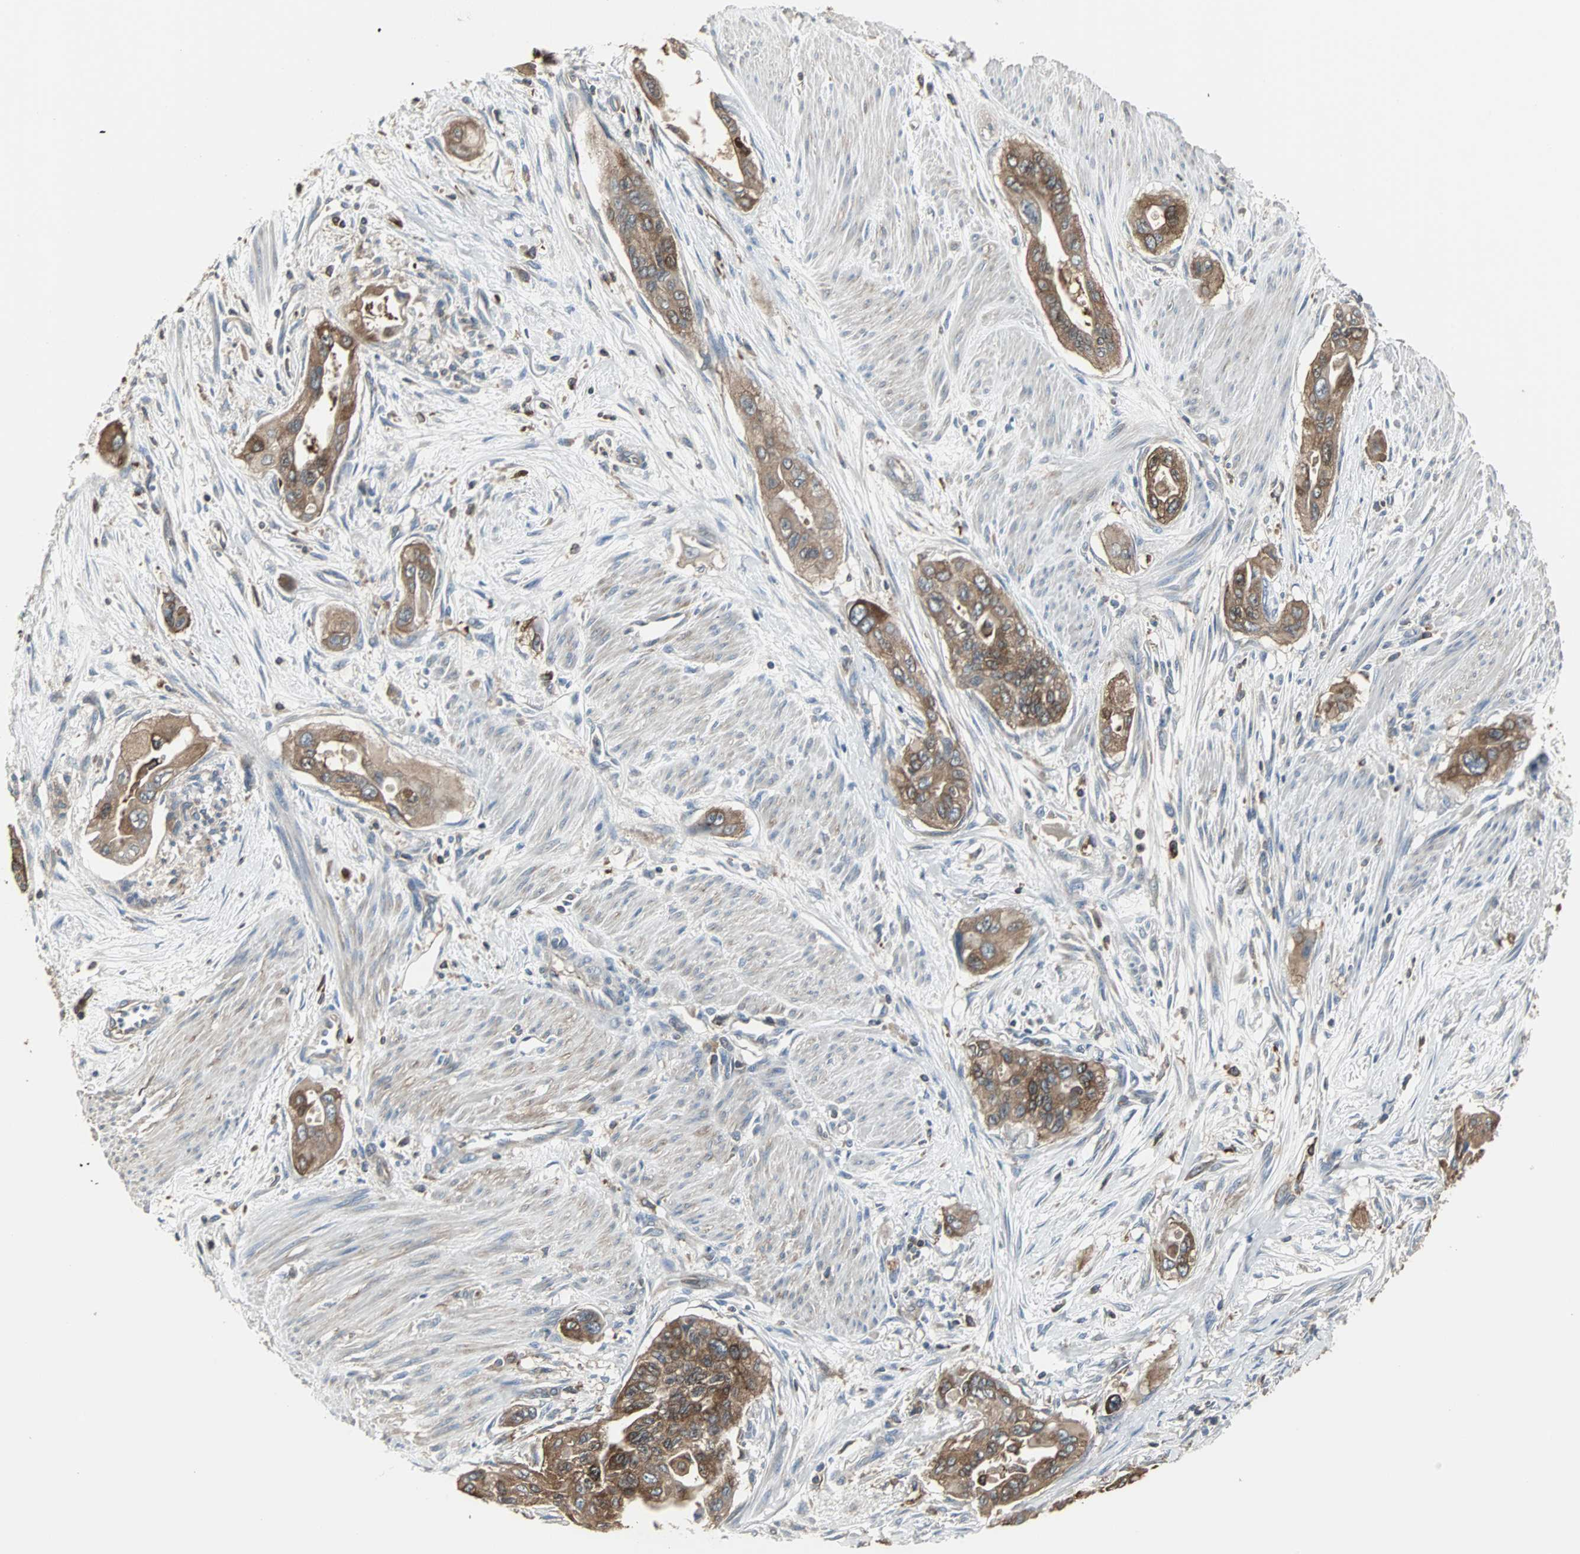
{"staining": {"intensity": "strong", "quantity": ">75%", "location": "cytoplasmic/membranous"}, "tissue": "pancreatic cancer", "cell_type": "Tumor cells", "image_type": "cancer", "snomed": [{"axis": "morphology", "description": "Adenocarcinoma, NOS"}, {"axis": "topography", "description": "Pancreas"}], "caption": "Brown immunohistochemical staining in pancreatic adenocarcinoma exhibits strong cytoplasmic/membranous staining in approximately >75% of tumor cells. (brown staining indicates protein expression, while blue staining denotes nuclei).", "gene": "LRRFIP1", "patient": {"sex": "male", "age": 77}}